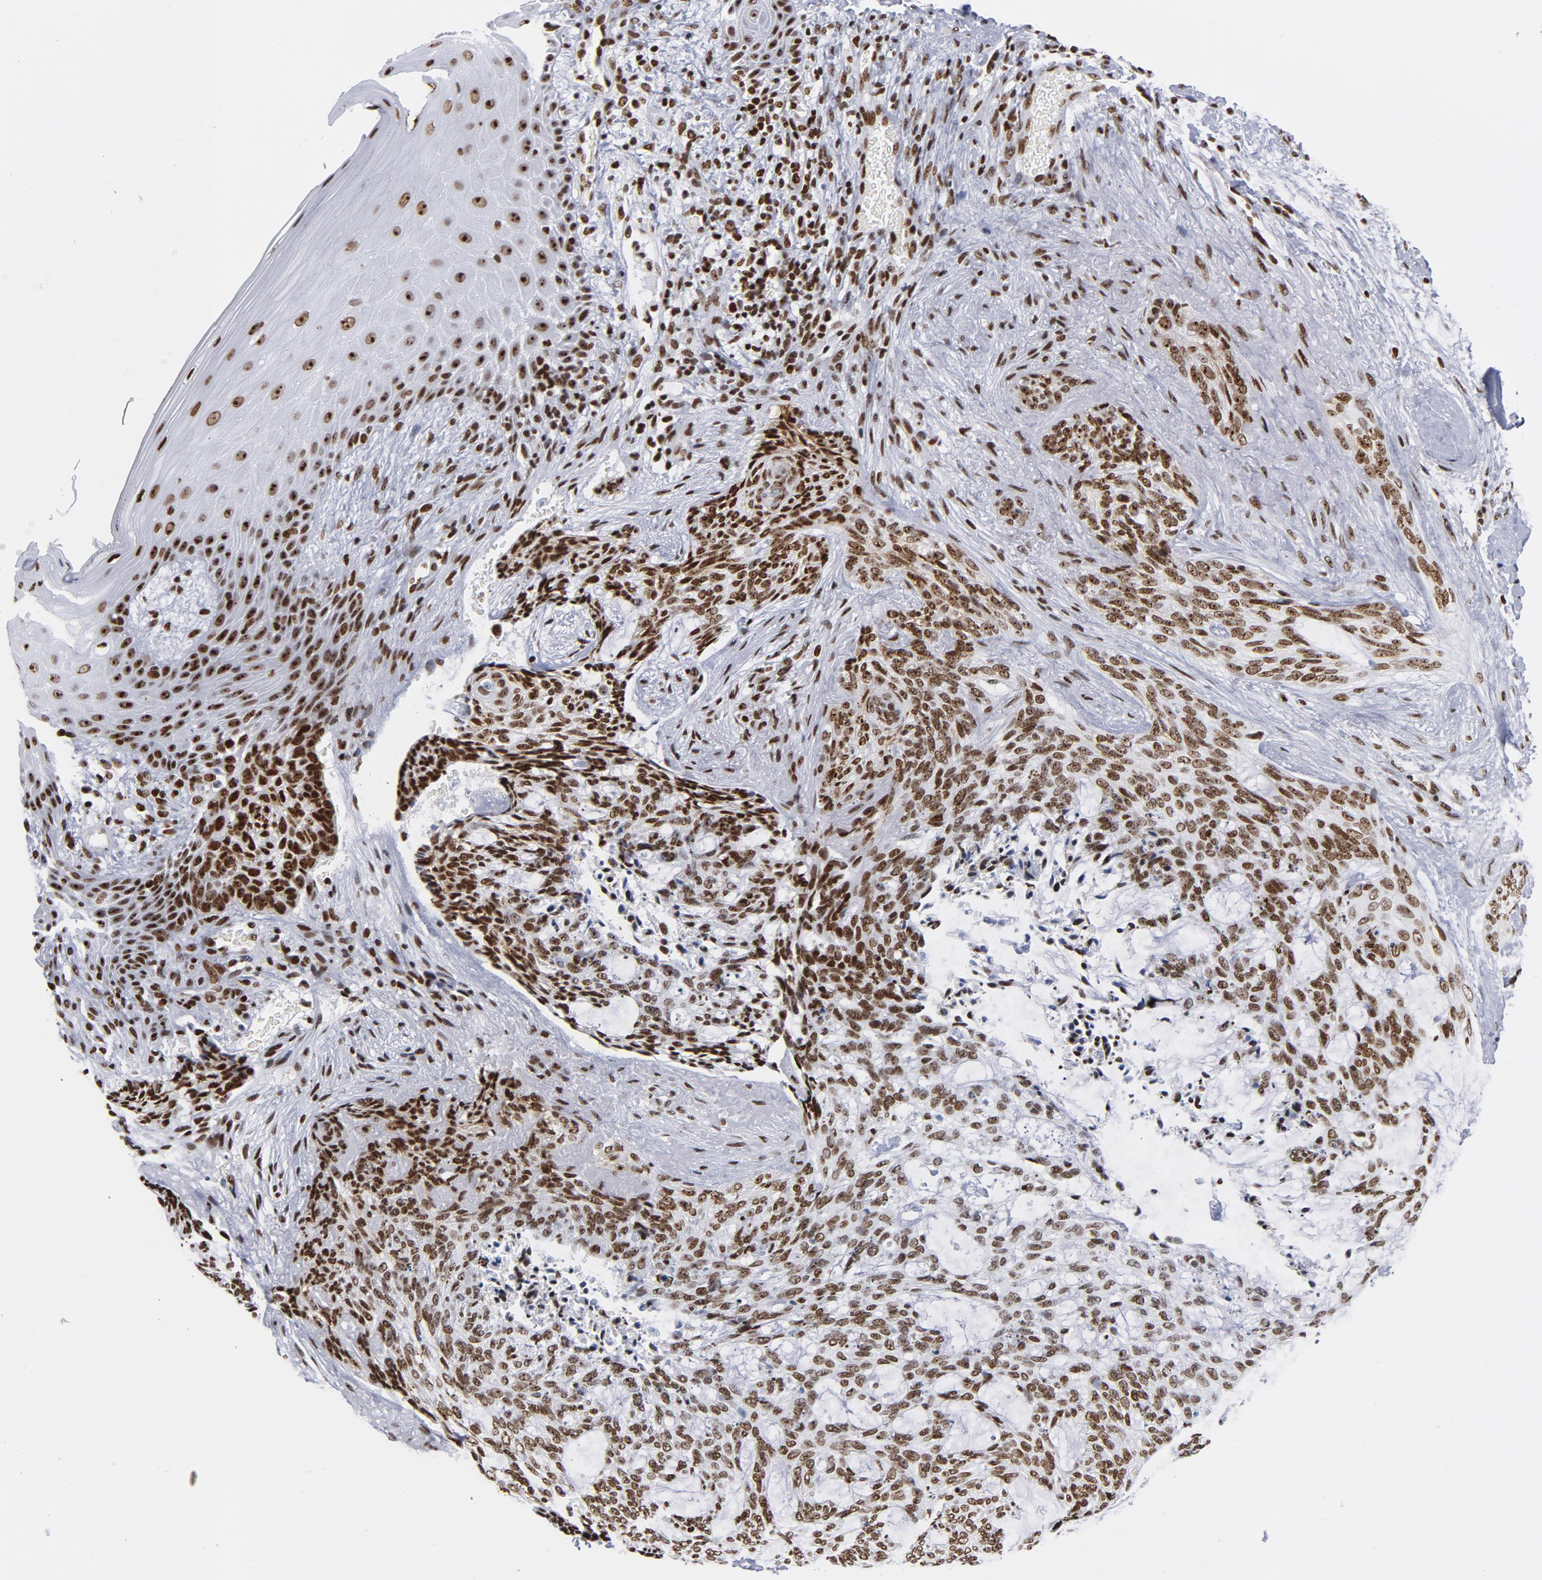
{"staining": {"intensity": "moderate", "quantity": ">75%", "location": "cytoplasmic/membranous,nuclear"}, "tissue": "skin cancer", "cell_type": "Tumor cells", "image_type": "cancer", "snomed": [{"axis": "morphology", "description": "Normal tissue, NOS"}, {"axis": "morphology", "description": "Basal cell carcinoma"}, {"axis": "topography", "description": "Skin"}], "caption": "IHC photomicrograph of neoplastic tissue: skin cancer stained using immunohistochemistry (IHC) reveals medium levels of moderate protein expression localized specifically in the cytoplasmic/membranous and nuclear of tumor cells, appearing as a cytoplasmic/membranous and nuclear brown color.", "gene": "TOP2B", "patient": {"sex": "female", "age": 71}}